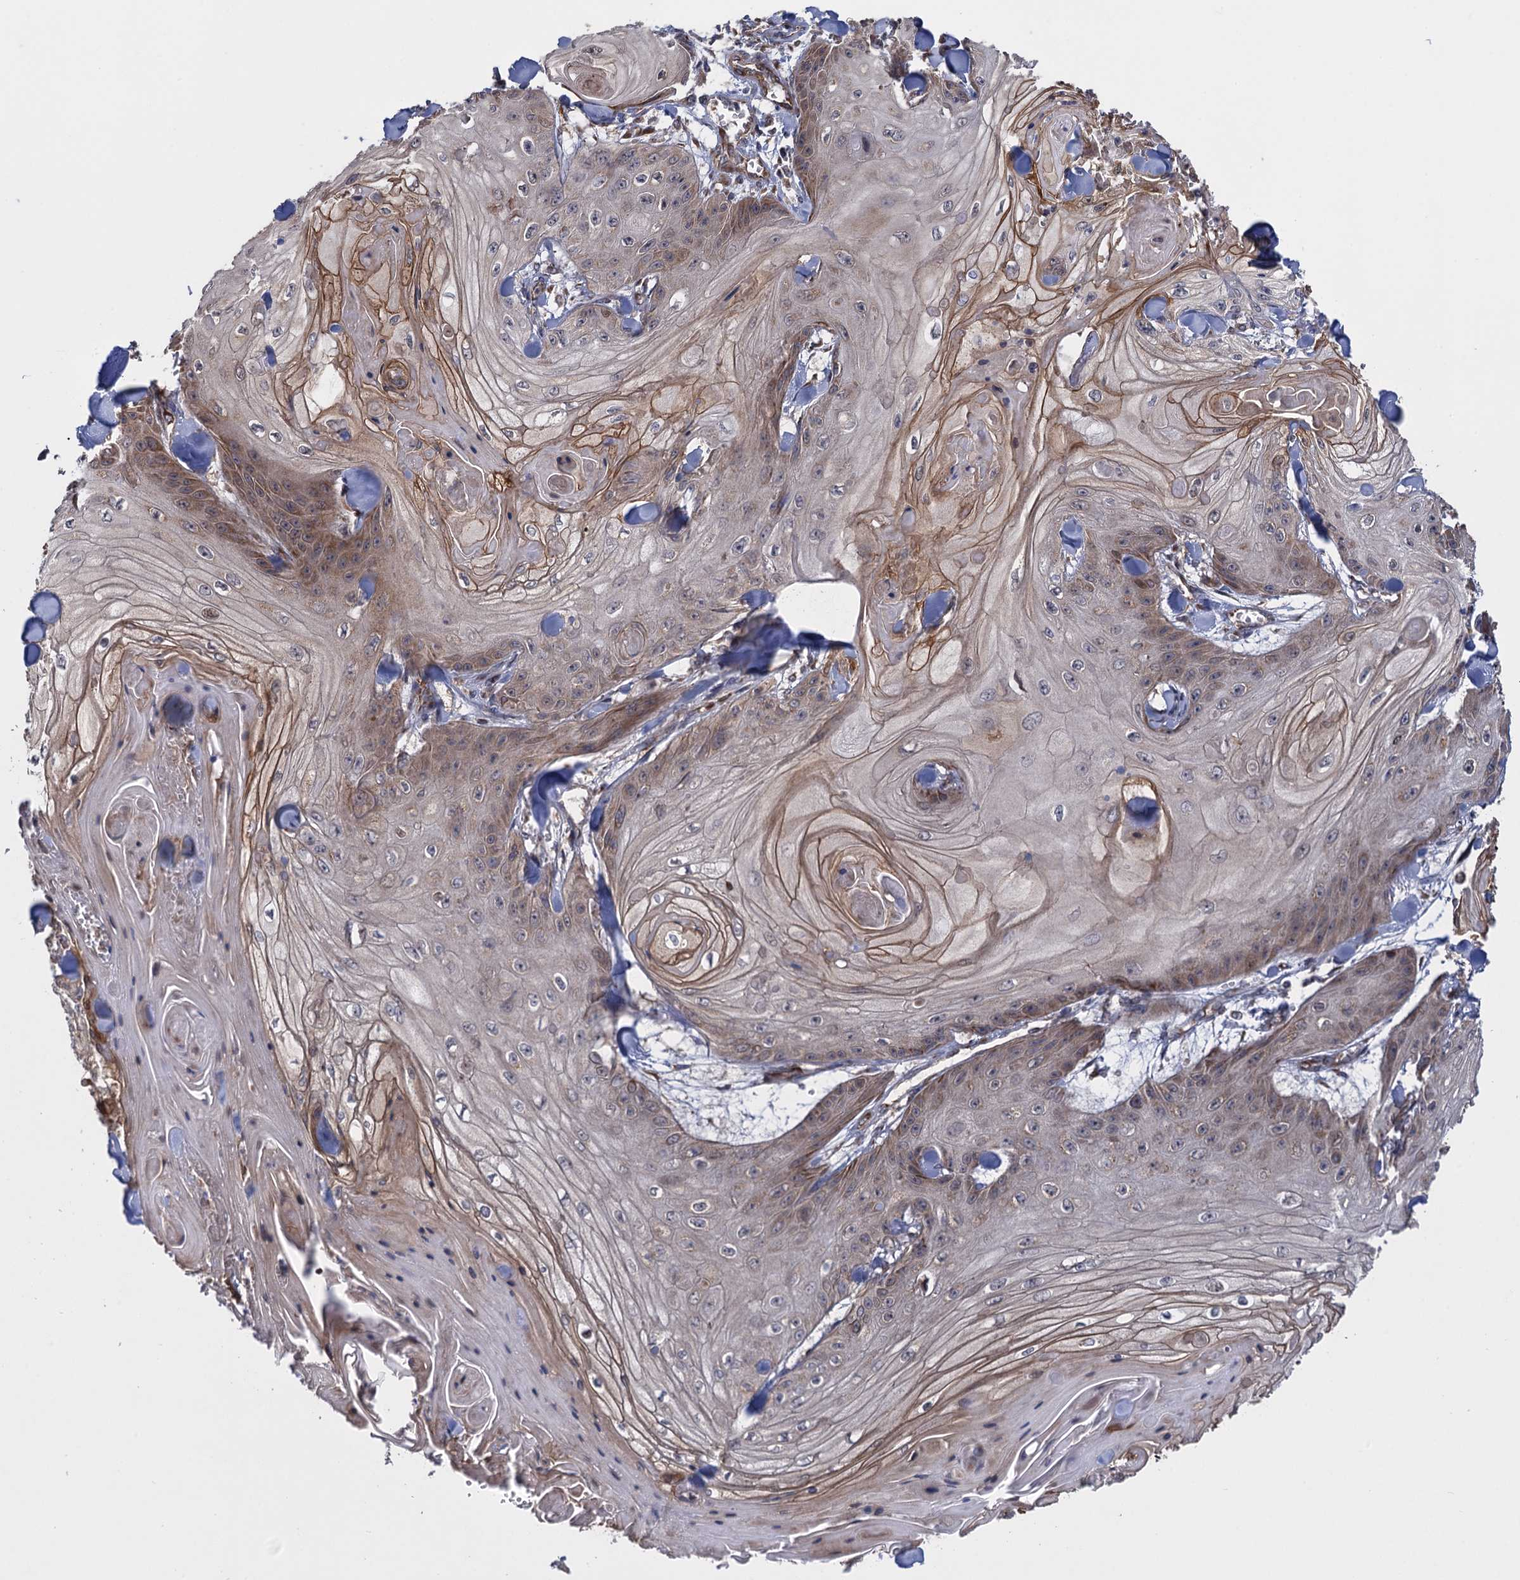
{"staining": {"intensity": "moderate", "quantity": "<25%", "location": "cytoplasmic/membranous"}, "tissue": "skin cancer", "cell_type": "Tumor cells", "image_type": "cancer", "snomed": [{"axis": "morphology", "description": "Squamous cell carcinoma, NOS"}, {"axis": "topography", "description": "Skin"}], "caption": "About <25% of tumor cells in human squamous cell carcinoma (skin) demonstrate moderate cytoplasmic/membranous protein expression as visualized by brown immunohistochemical staining.", "gene": "HAUS1", "patient": {"sex": "male", "age": 74}}